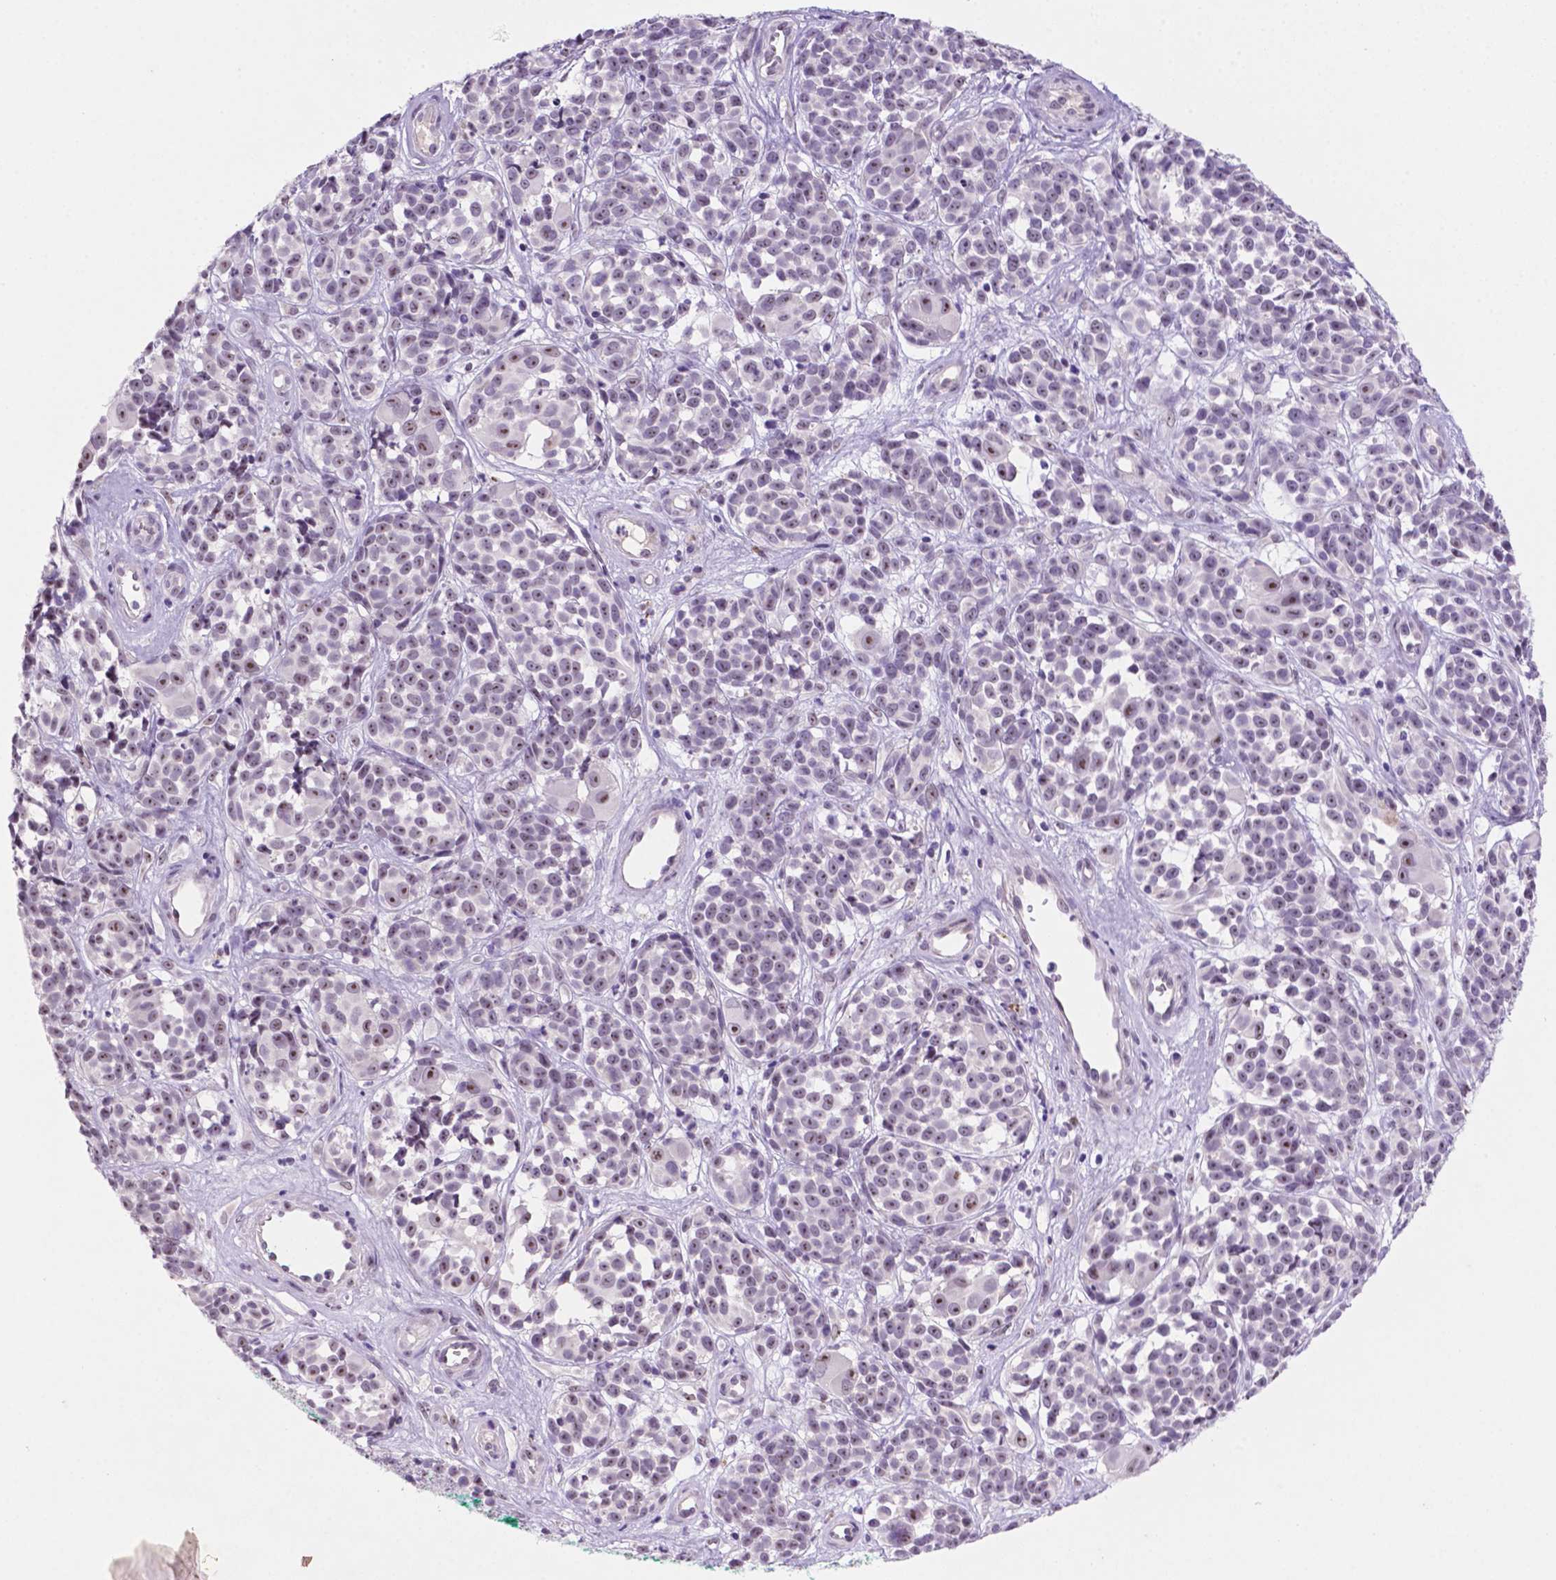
{"staining": {"intensity": "moderate", "quantity": "<25%", "location": "nuclear"}, "tissue": "melanoma", "cell_type": "Tumor cells", "image_type": "cancer", "snomed": [{"axis": "morphology", "description": "Malignant melanoma, NOS"}, {"axis": "topography", "description": "Skin"}], "caption": "Protein analysis of melanoma tissue shows moderate nuclear expression in approximately <25% of tumor cells.", "gene": "C18orf21", "patient": {"sex": "female", "age": 88}}